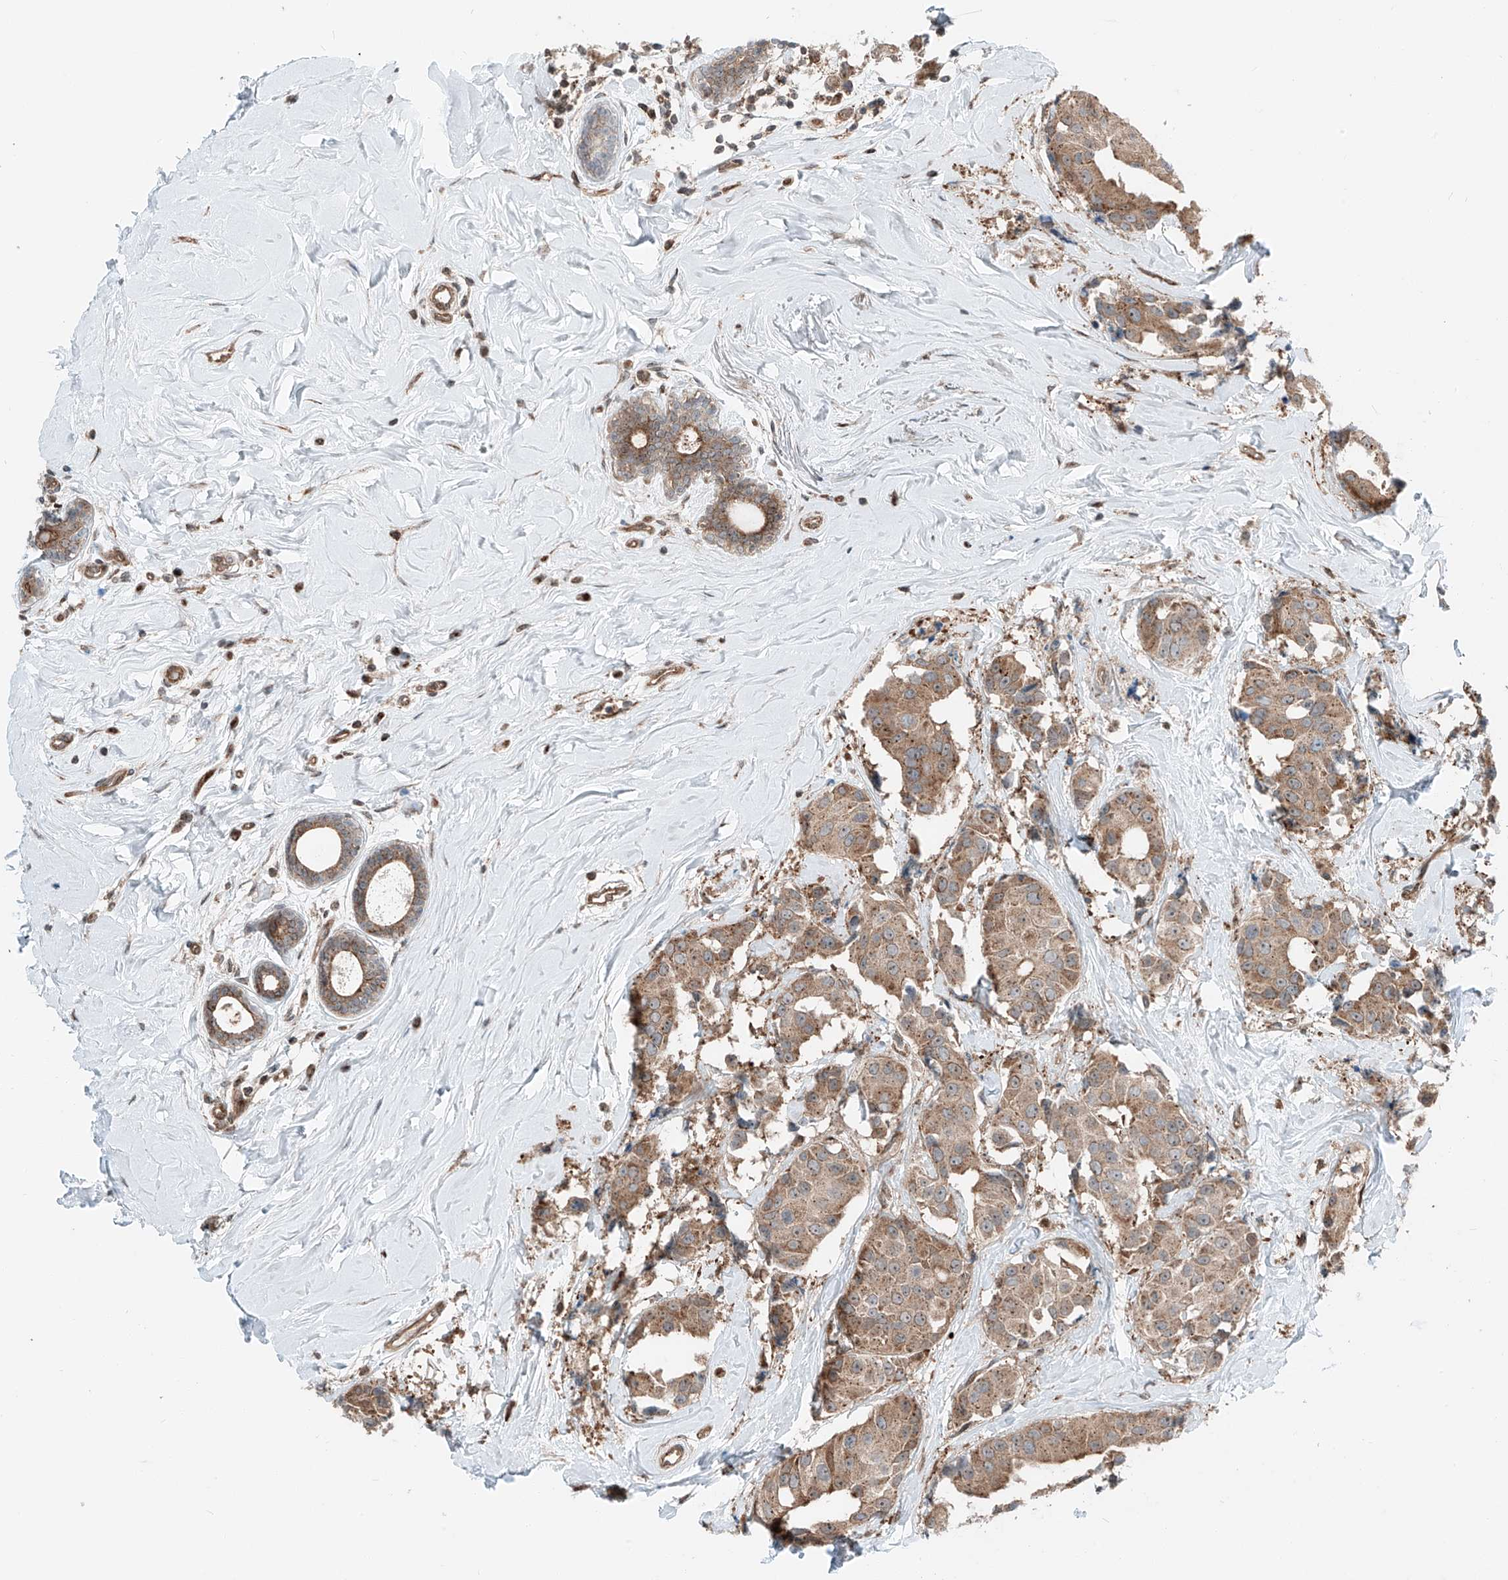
{"staining": {"intensity": "moderate", "quantity": ">75%", "location": "cytoplasmic/membranous"}, "tissue": "breast cancer", "cell_type": "Tumor cells", "image_type": "cancer", "snomed": [{"axis": "morphology", "description": "Normal tissue, NOS"}, {"axis": "morphology", "description": "Duct carcinoma"}, {"axis": "topography", "description": "Breast"}], "caption": "IHC micrograph of neoplastic tissue: human breast infiltrating ductal carcinoma stained using immunohistochemistry (IHC) exhibits medium levels of moderate protein expression localized specifically in the cytoplasmic/membranous of tumor cells, appearing as a cytoplasmic/membranous brown color.", "gene": "USP48", "patient": {"sex": "female", "age": 39}}